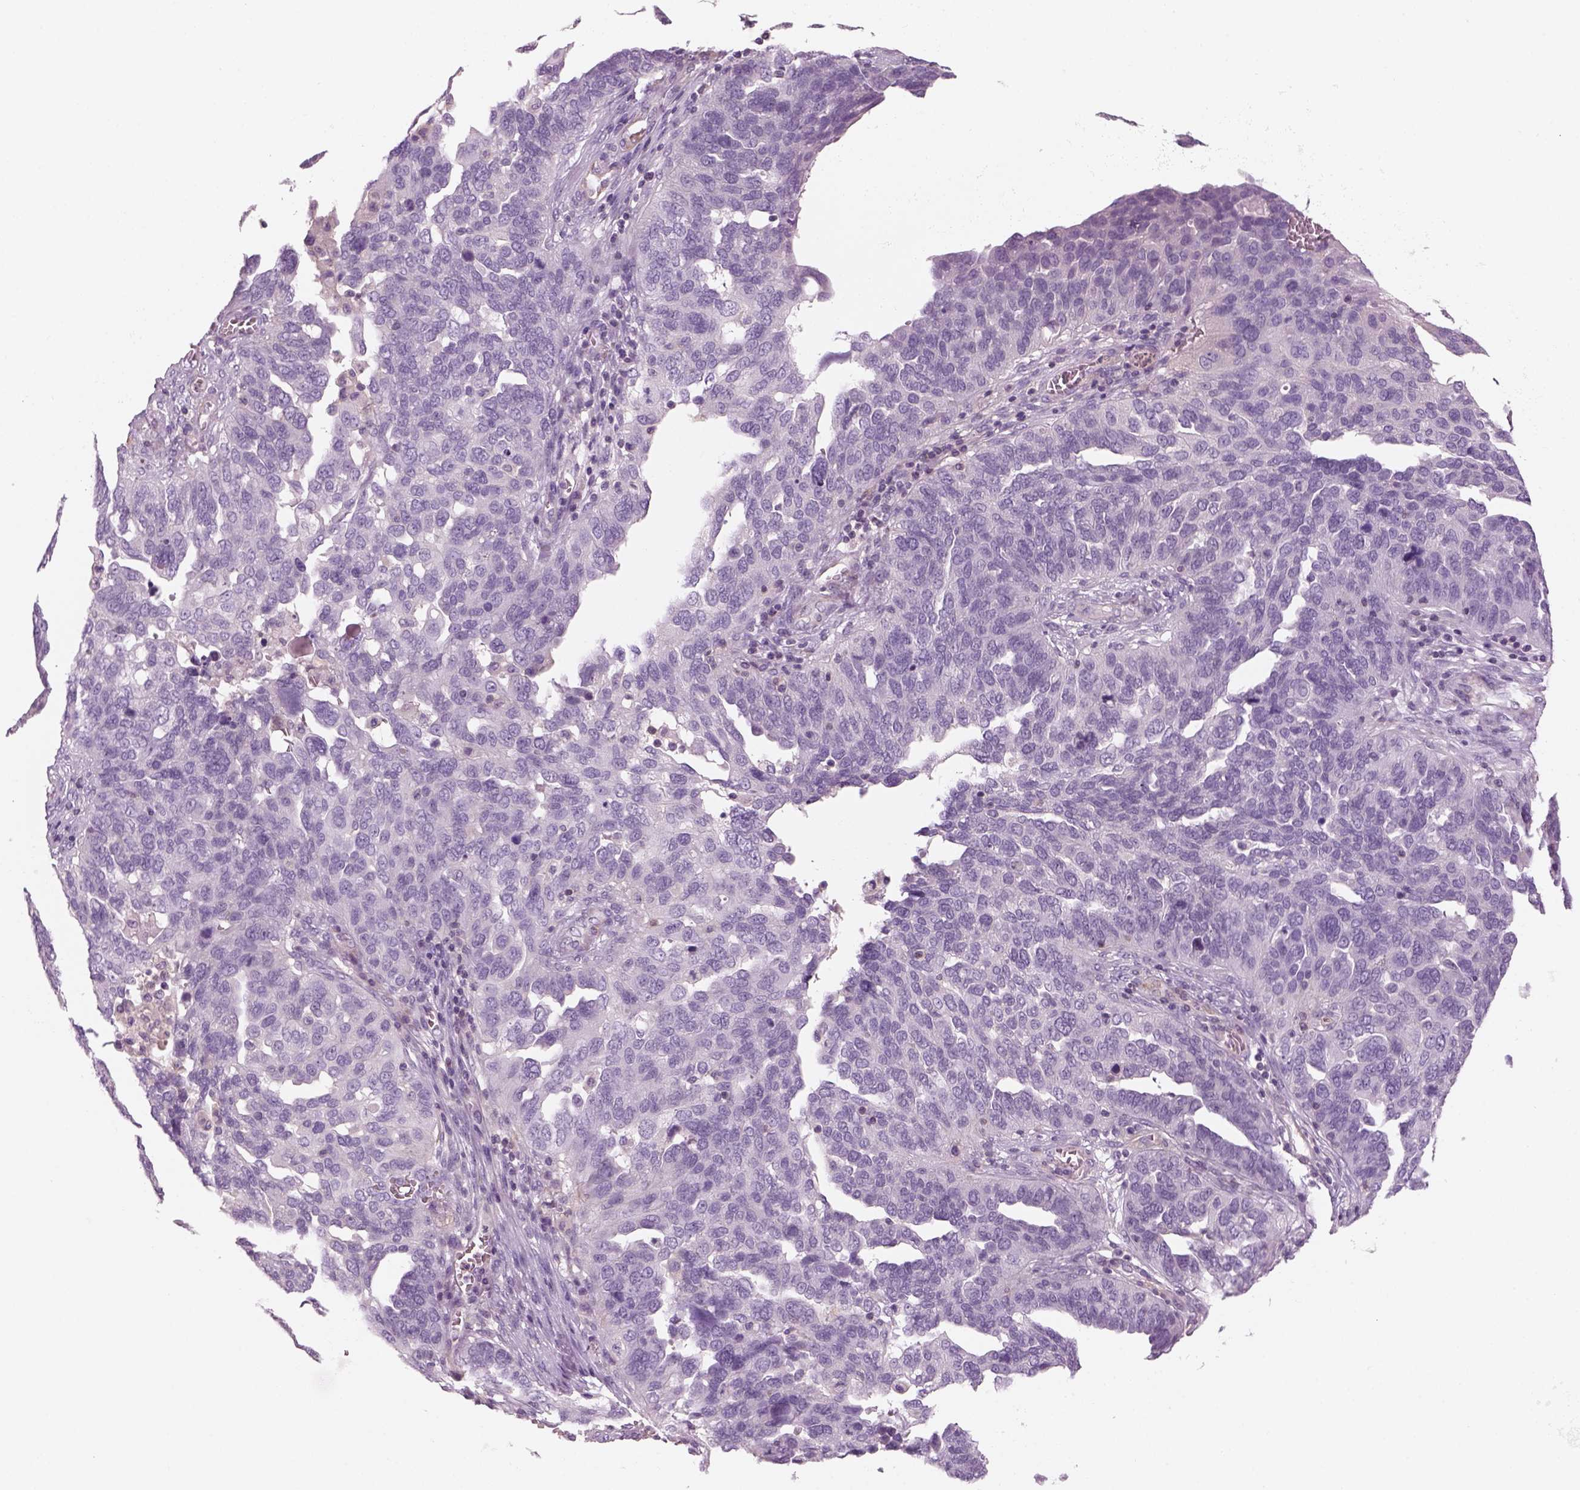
{"staining": {"intensity": "negative", "quantity": "none", "location": "none"}, "tissue": "ovarian cancer", "cell_type": "Tumor cells", "image_type": "cancer", "snomed": [{"axis": "morphology", "description": "Carcinoma, endometroid"}, {"axis": "topography", "description": "Soft tissue"}, {"axis": "topography", "description": "Ovary"}], "caption": "The immunohistochemistry (IHC) photomicrograph has no significant positivity in tumor cells of ovarian cancer (endometroid carcinoma) tissue.", "gene": "SLC1A7", "patient": {"sex": "female", "age": 52}}